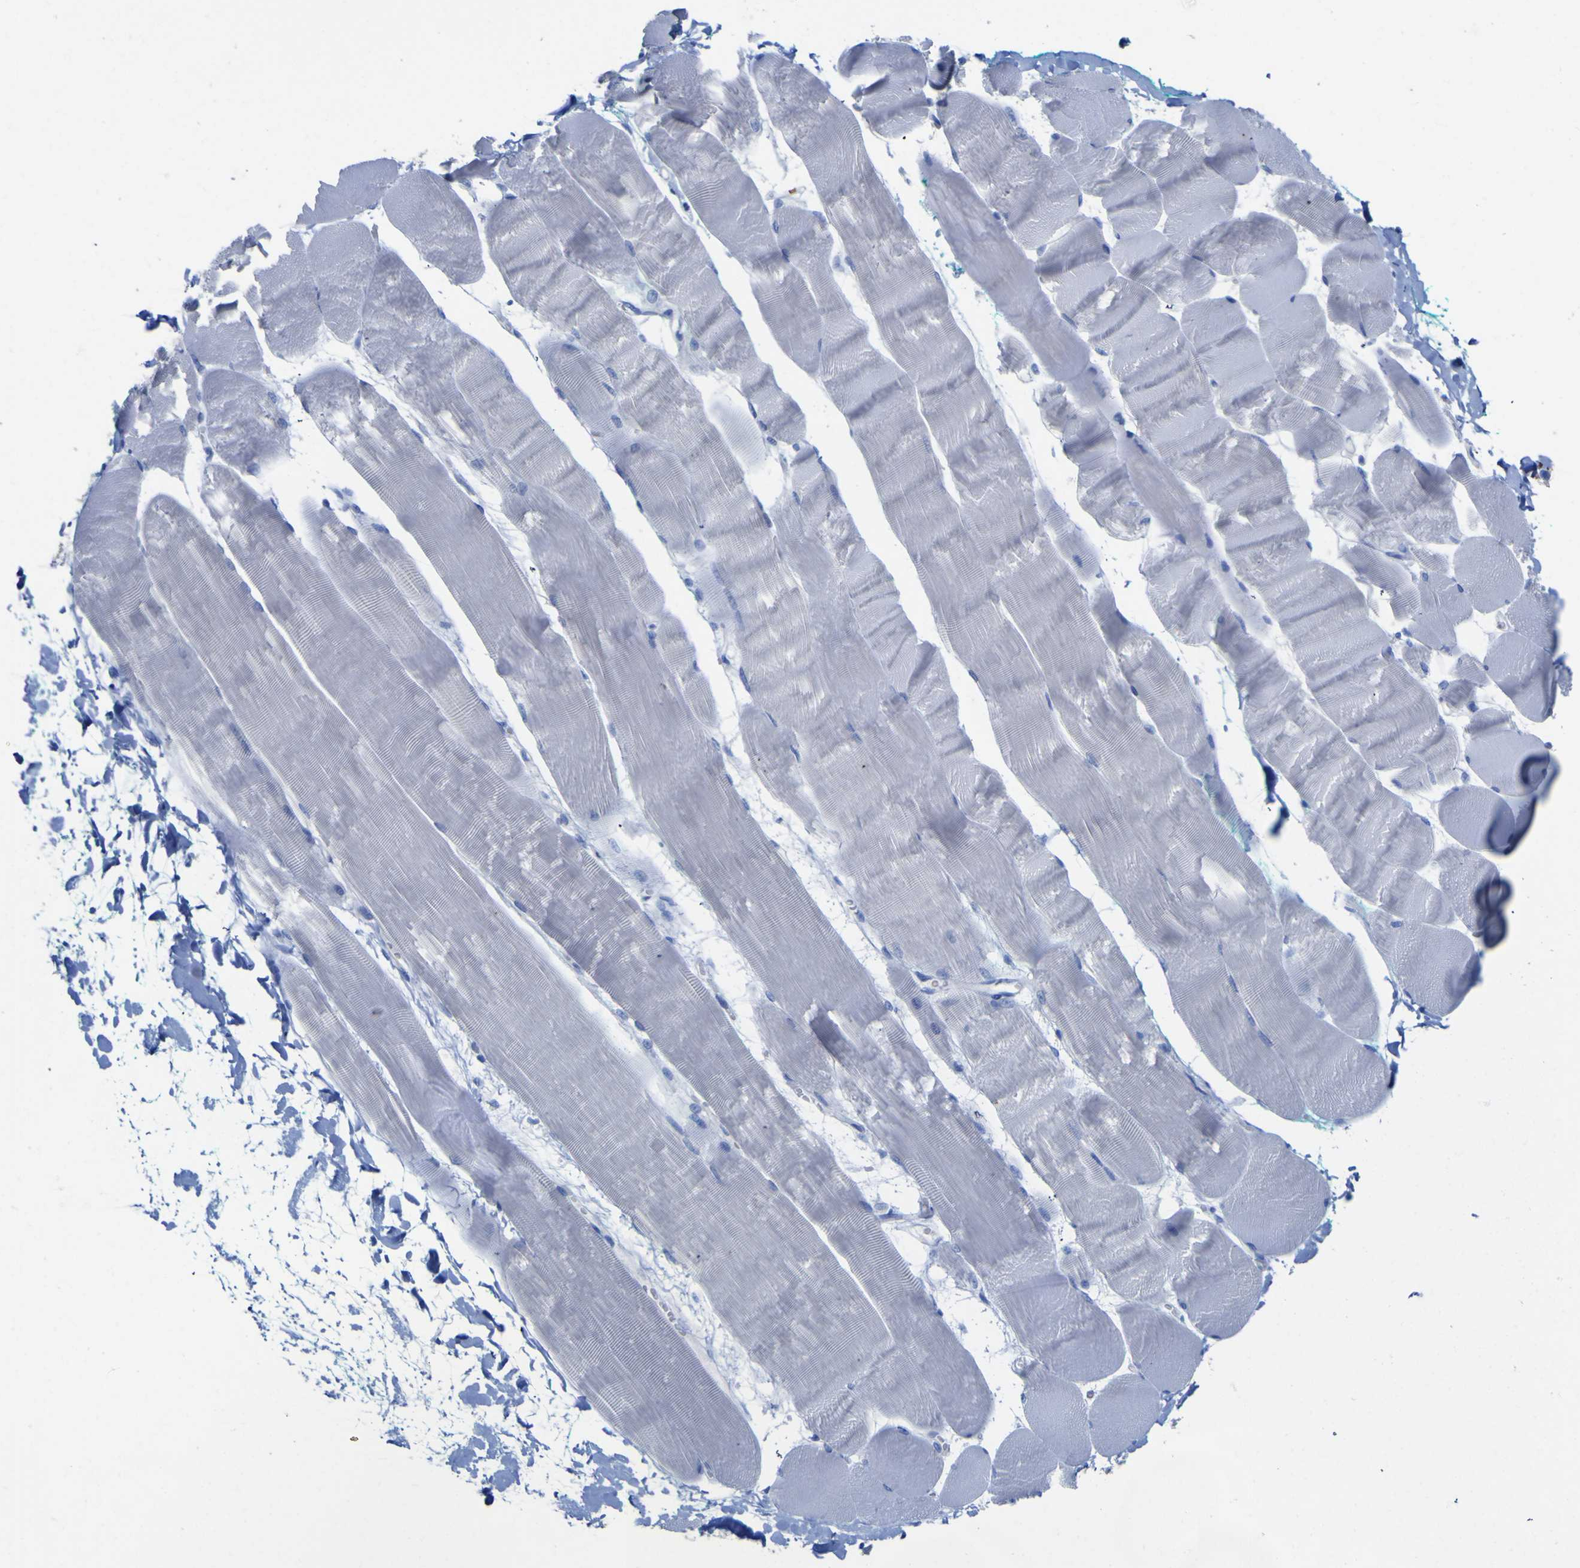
{"staining": {"intensity": "negative", "quantity": "none", "location": "none"}, "tissue": "skeletal muscle", "cell_type": "Myocytes", "image_type": "normal", "snomed": [{"axis": "morphology", "description": "Normal tissue, NOS"}, {"axis": "morphology", "description": "Squamous cell carcinoma, NOS"}, {"axis": "topography", "description": "Skeletal muscle"}], "caption": "Skeletal muscle stained for a protein using IHC shows no expression myocytes.", "gene": "GCM1", "patient": {"sex": "male", "age": 51}}